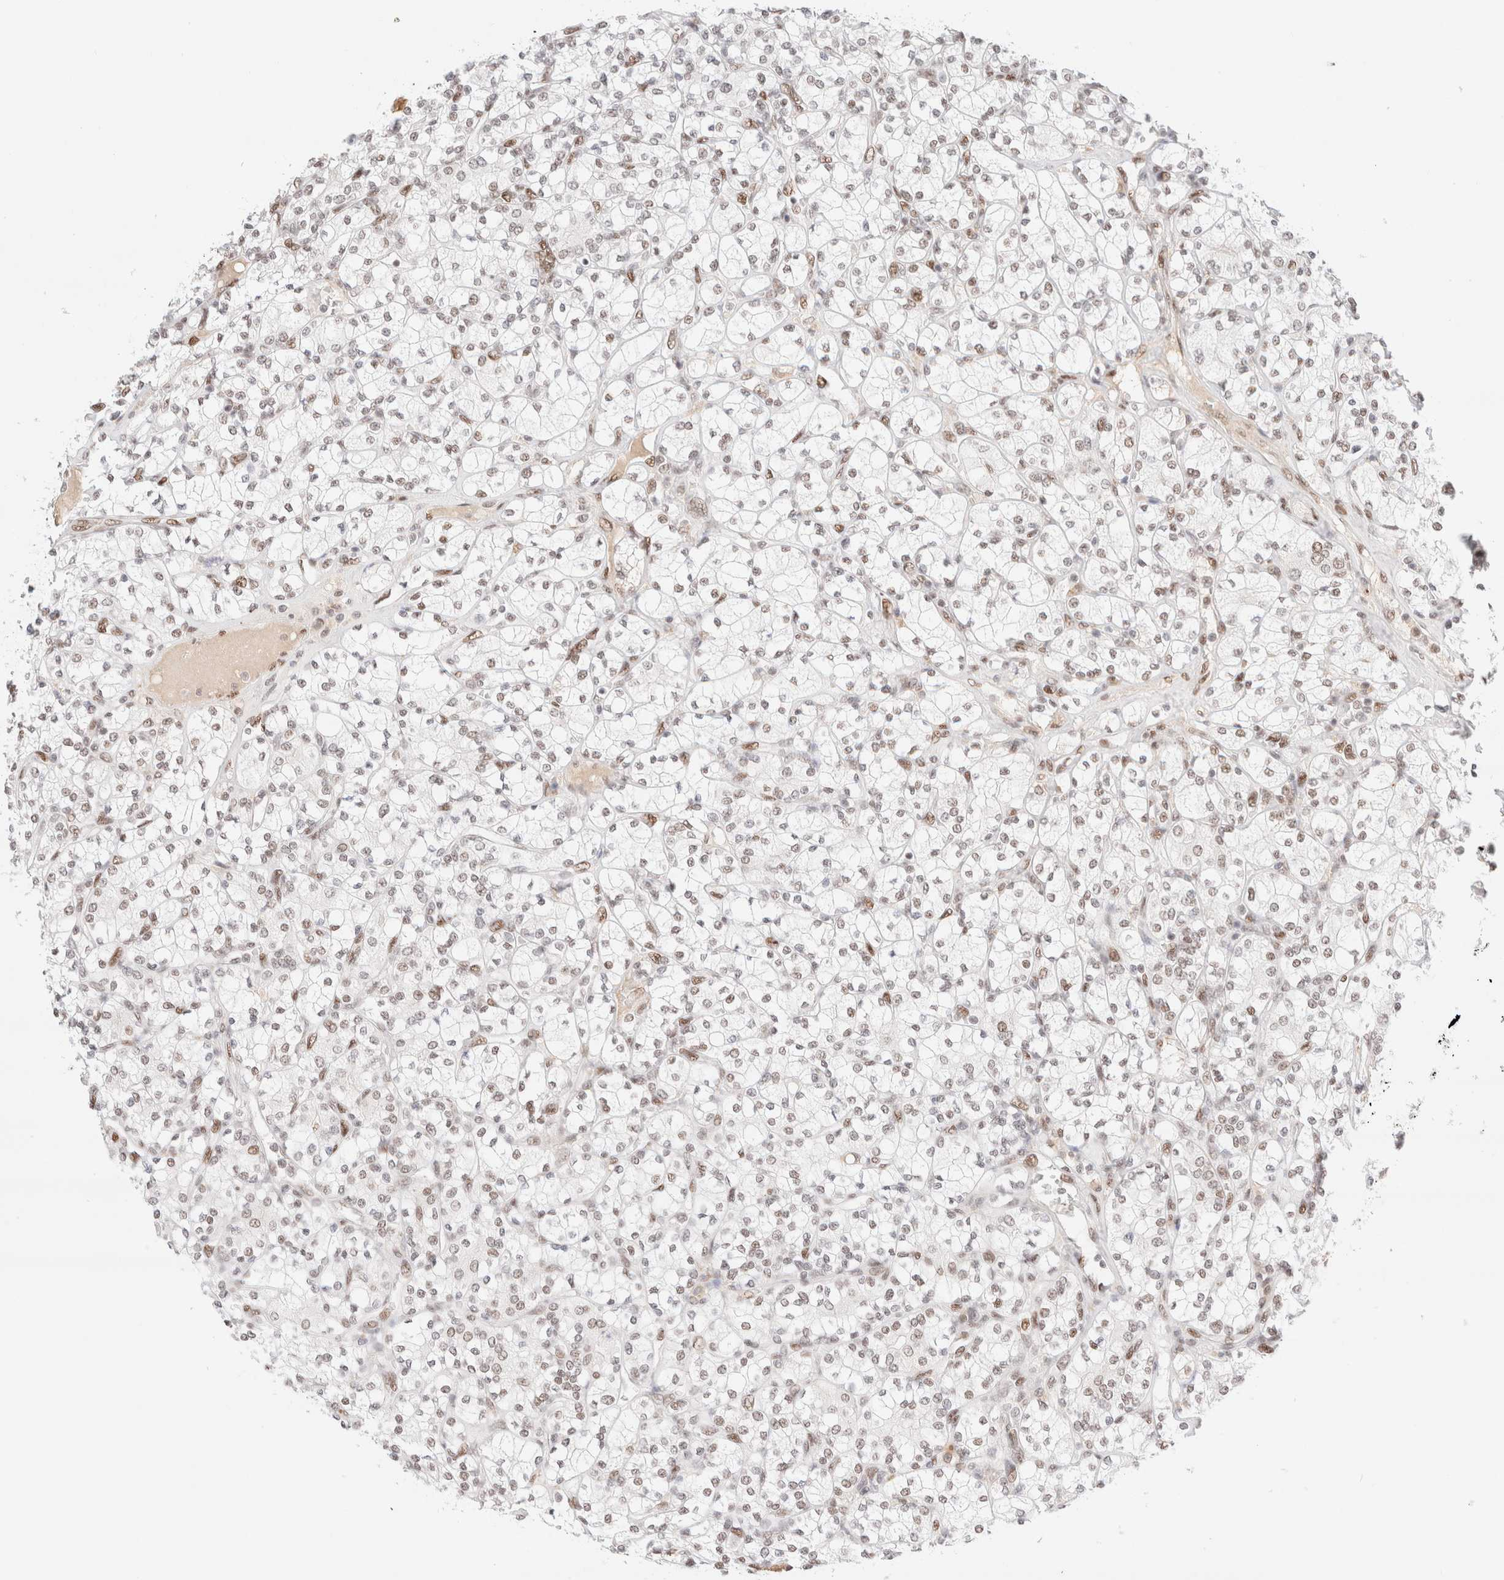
{"staining": {"intensity": "weak", "quantity": "25%-75%", "location": "nuclear"}, "tissue": "renal cancer", "cell_type": "Tumor cells", "image_type": "cancer", "snomed": [{"axis": "morphology", "description": "Adenocarcinoma, NOS"}, {"axis": "topography", "description": "Kidney"}], "caption": "IHC (DAB) staining of adenocarcinoma (renal) demonstrates weak nuclear protein positivity in about 25%-75% of tumor cells. The staining is performed using DAB brown chromogen to label protein expression. The nuclei are counter-stained blue using hematoxylin.", "gene": "CIC", "patient": {"sex": "male", "age": 77}}